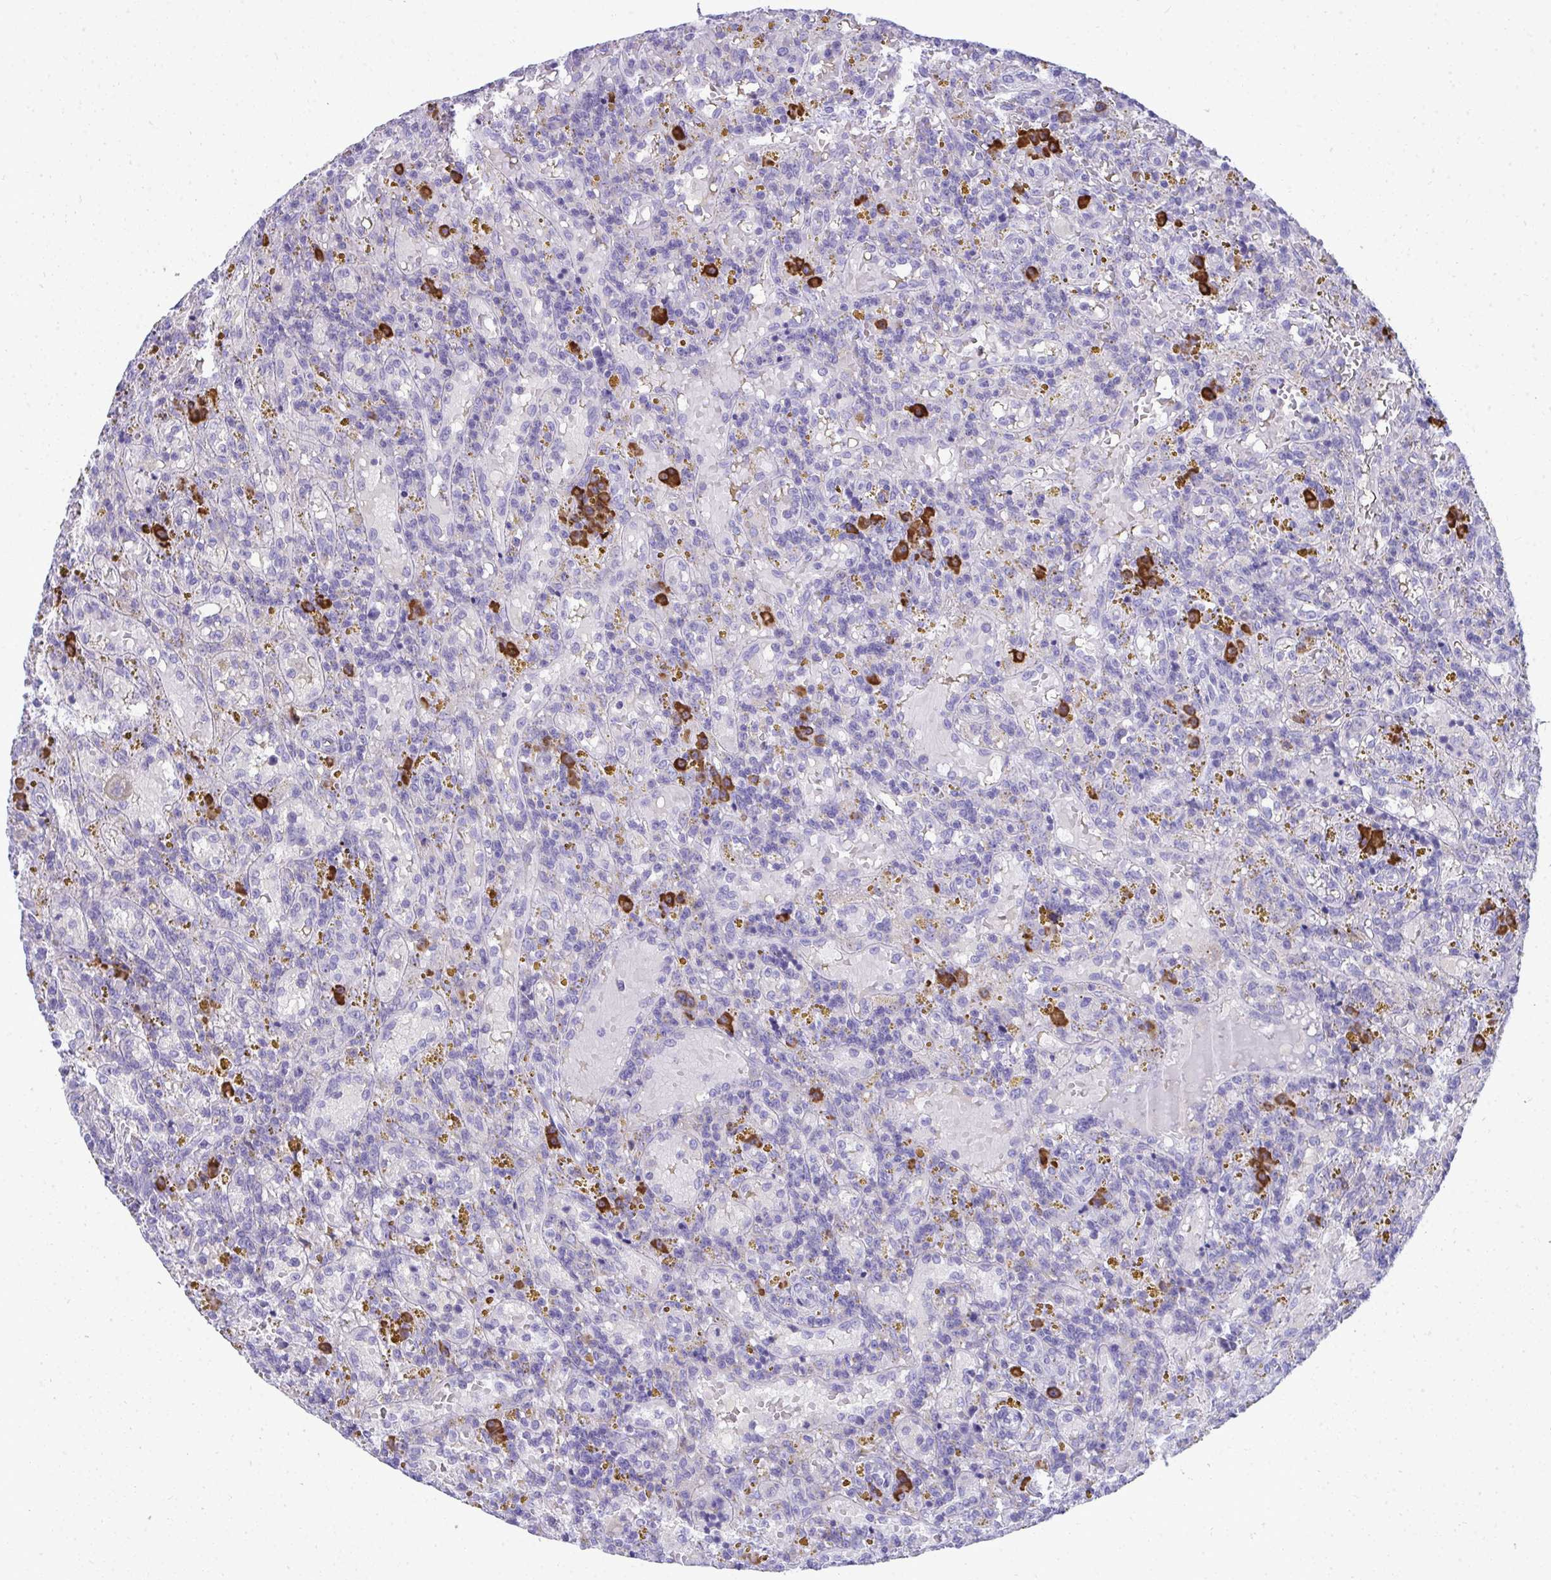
{"staining": {"intensity": "negative", "quantity": "none", "location": "none"}, "tissue": "lymphoma", "cell_type": "Tumor cells", "image_type": "cancer", "snomed": [{"axis": "morphology", "description": "Malignant lymphoma, non-Hodgkin's type, Low grade"}, {"axis": "topography", "description": "Spleen"}], "caption": "Immunohistochemistry (IHC) of malignant lymphoma, non-Hodgkin's type (low-grade) shows no positivity in tumor cells.", "gene": "PUS7L", "patient": {"sex": "female", "age": 65}}